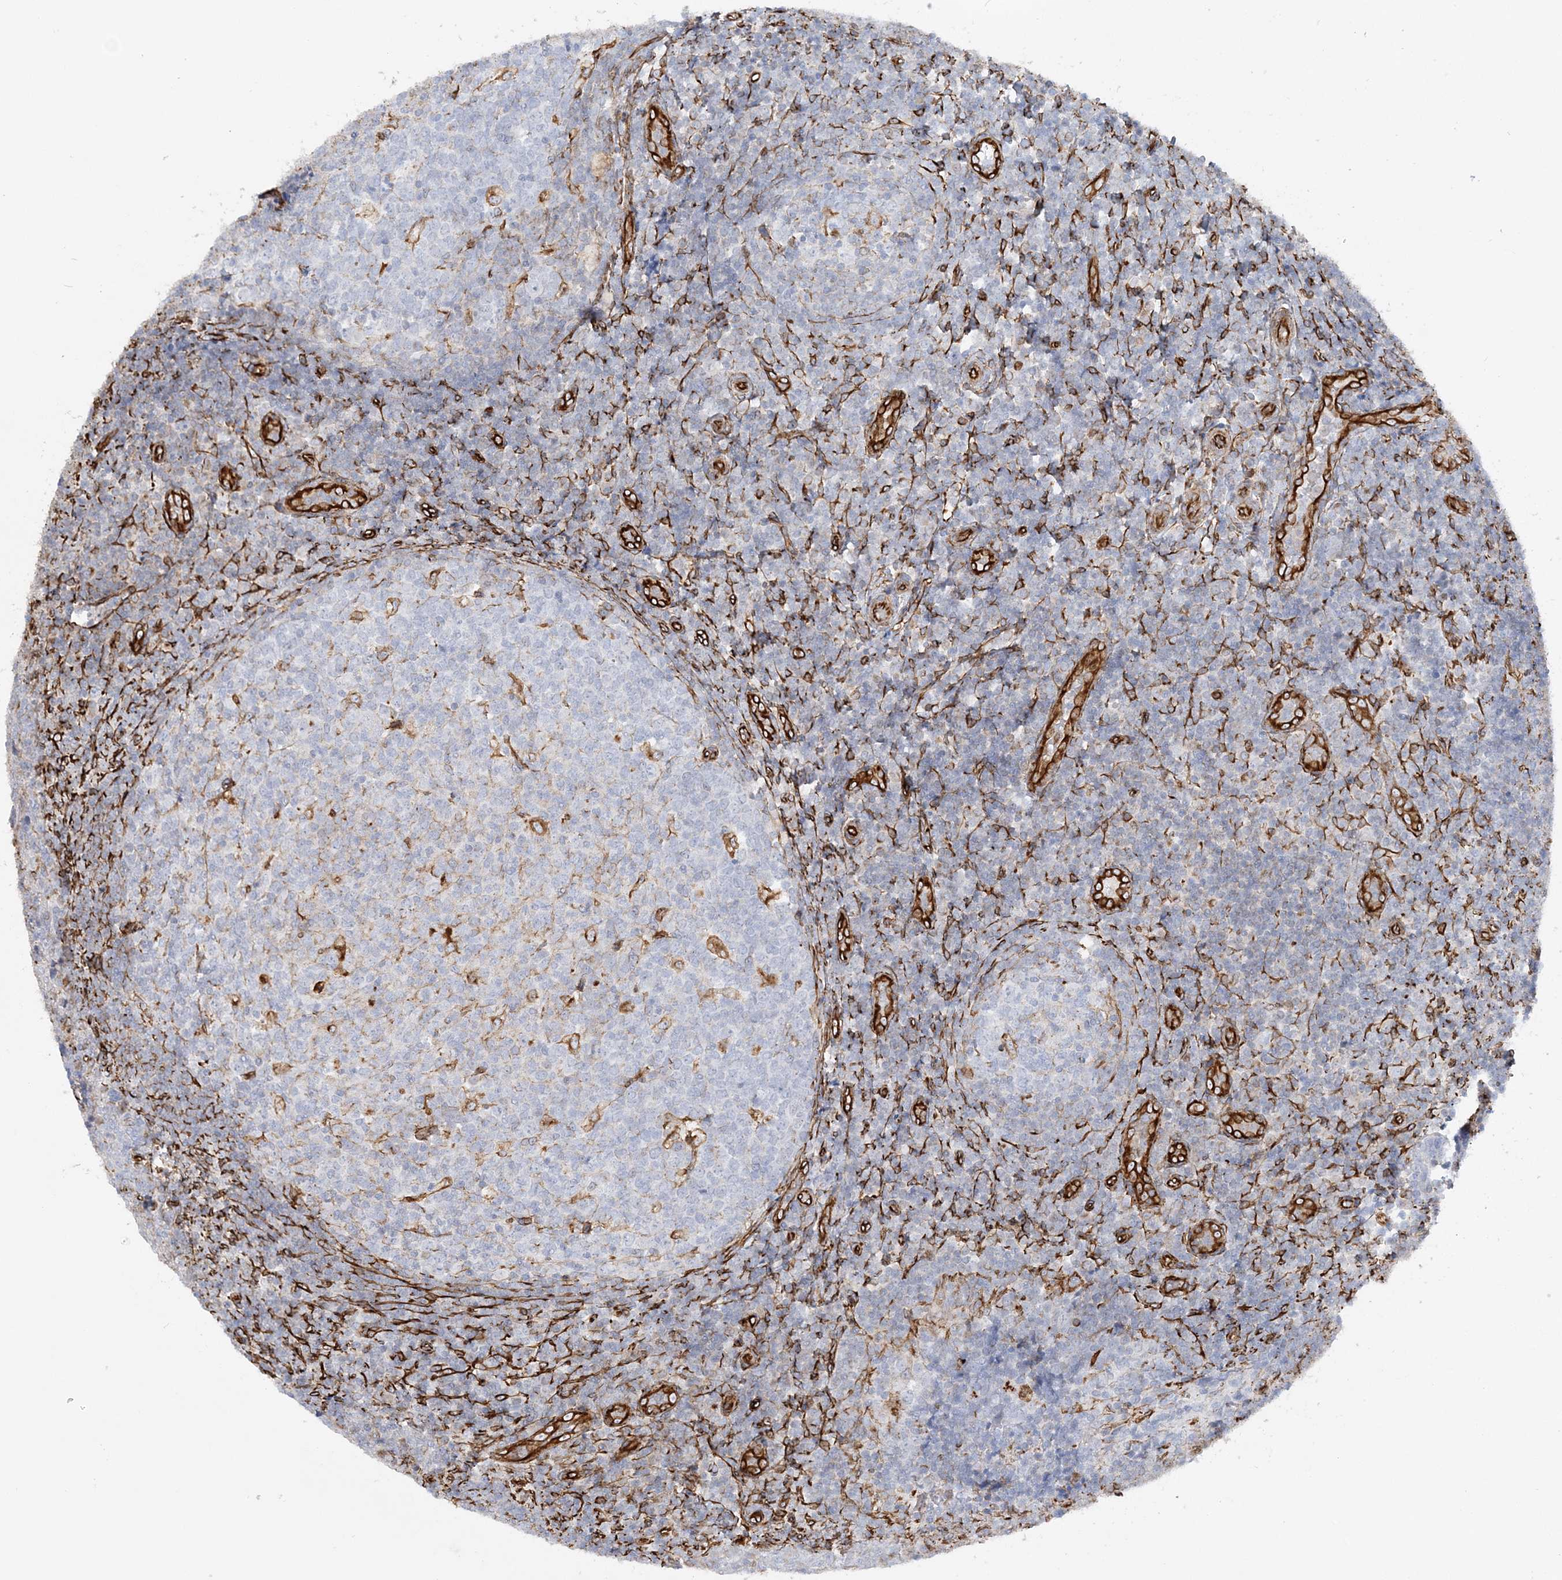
{"staining": {"intensity": "moderate", "quantity": "<25%", "location": "cytoplasmic/membranous"}, "tissue": "tonsil", "cell_type": "Germinal center cells", "image_type": "normal", "snomed": [{"axis": "morphology", "description": "Normal tissue, NOS"}, {"axis": "topography", "description": "Tonsil"}], "caption": "A micrograph of human tonsil stained for a protein exhibits moderate cytoplasmic/membranous brown staining in germinal center cells.", "gene": "SCLT1", "patient": {"sex": "female", "age": 19}}